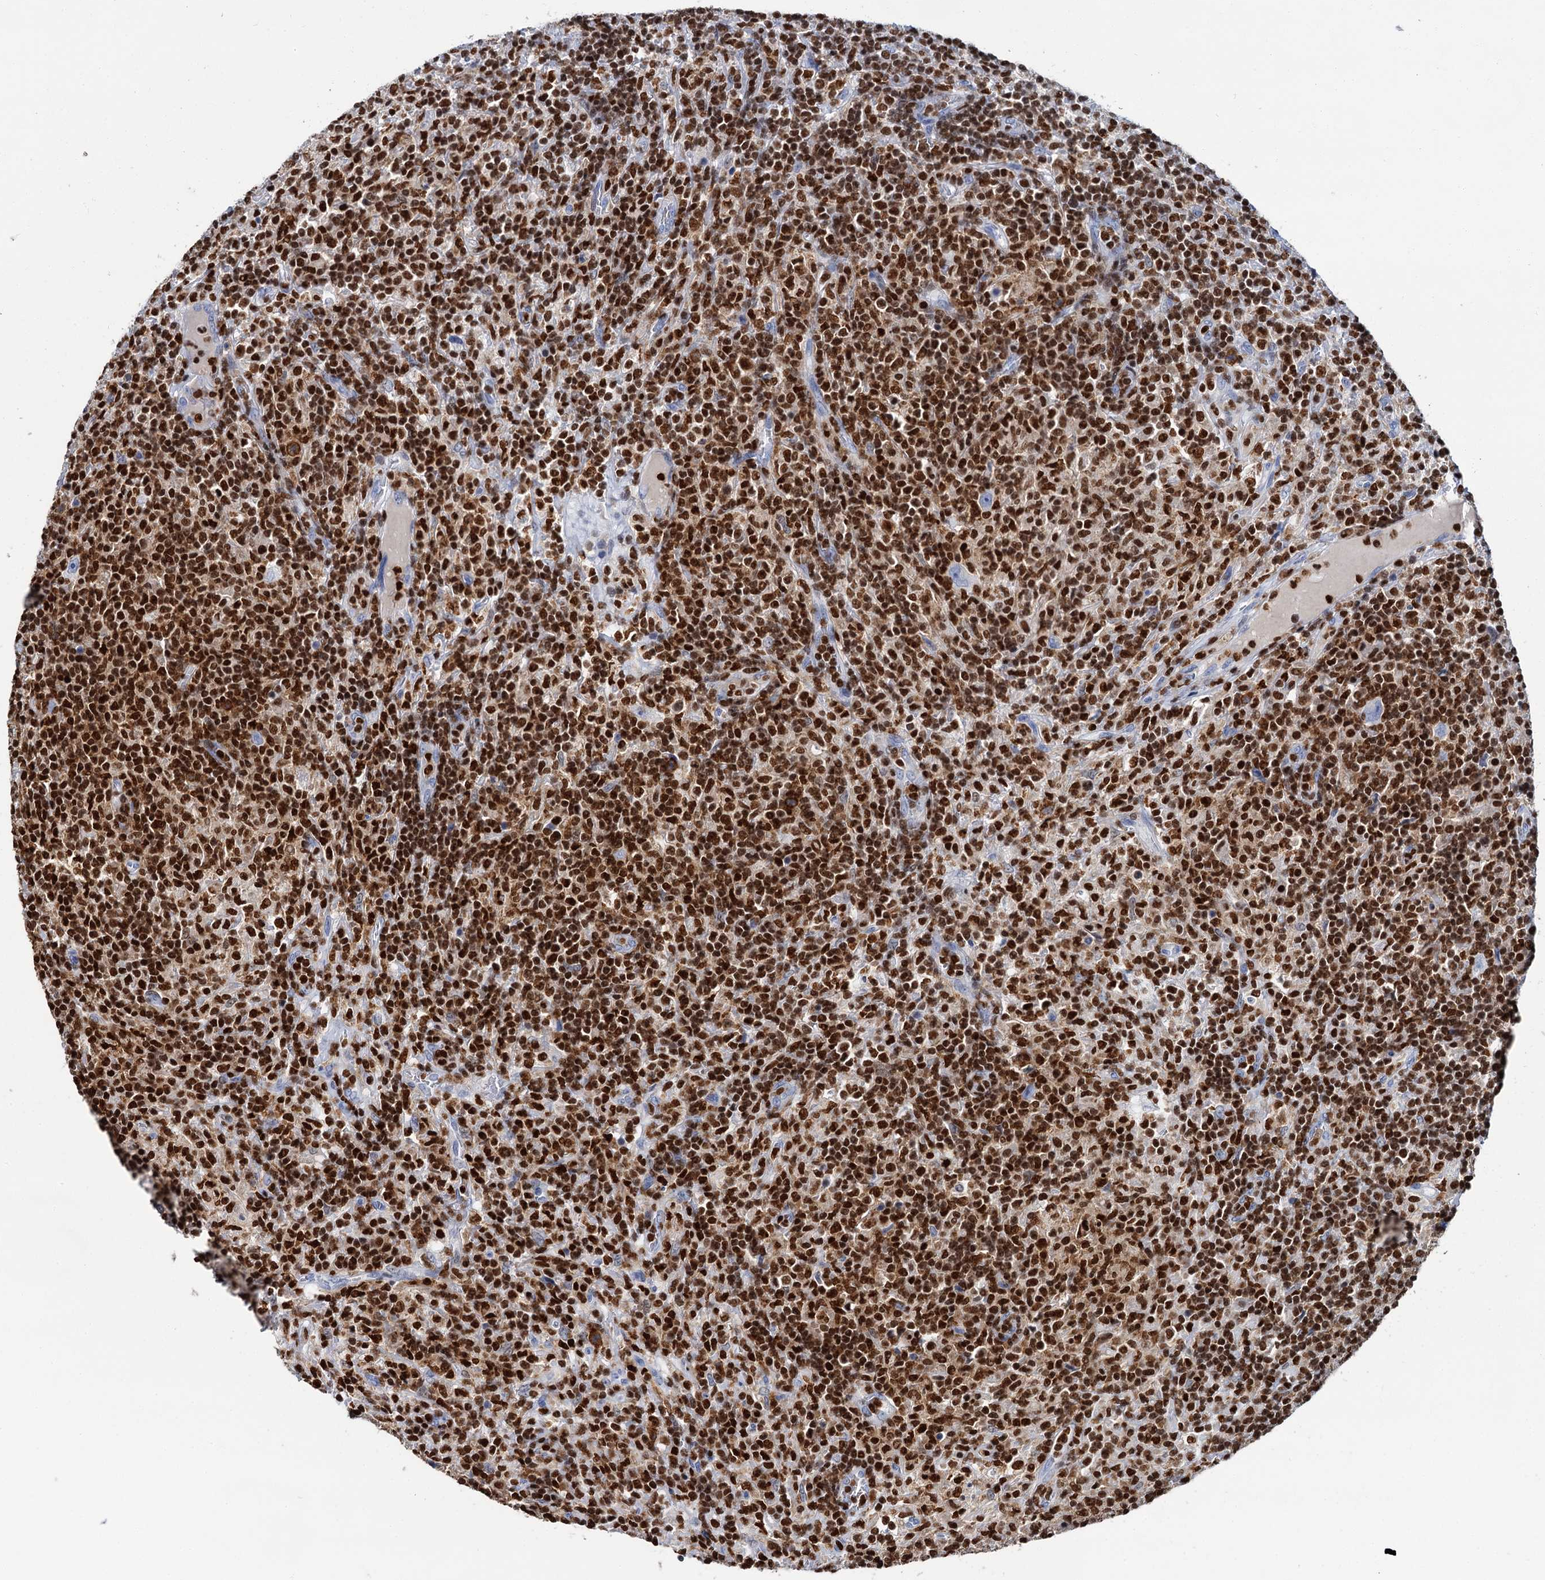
{"staining": {"intensity": "negative", "quantity": "none", "location": "none"}, "tissue": "lymphoma", "cell_type": "Tumor cells", "image_type": "cancer", "snomed": [{"axis": "morphology", "description": "Hodgkin's disease, NOS"}, {"axis": "topography", "description": "Lymph node"}], "caption": "A photomicrograph of human Hodgkin's disease is negative for staining in tumor cells.", "gene": "CELF2", "patient": {"sex": "male", "age": 70}}